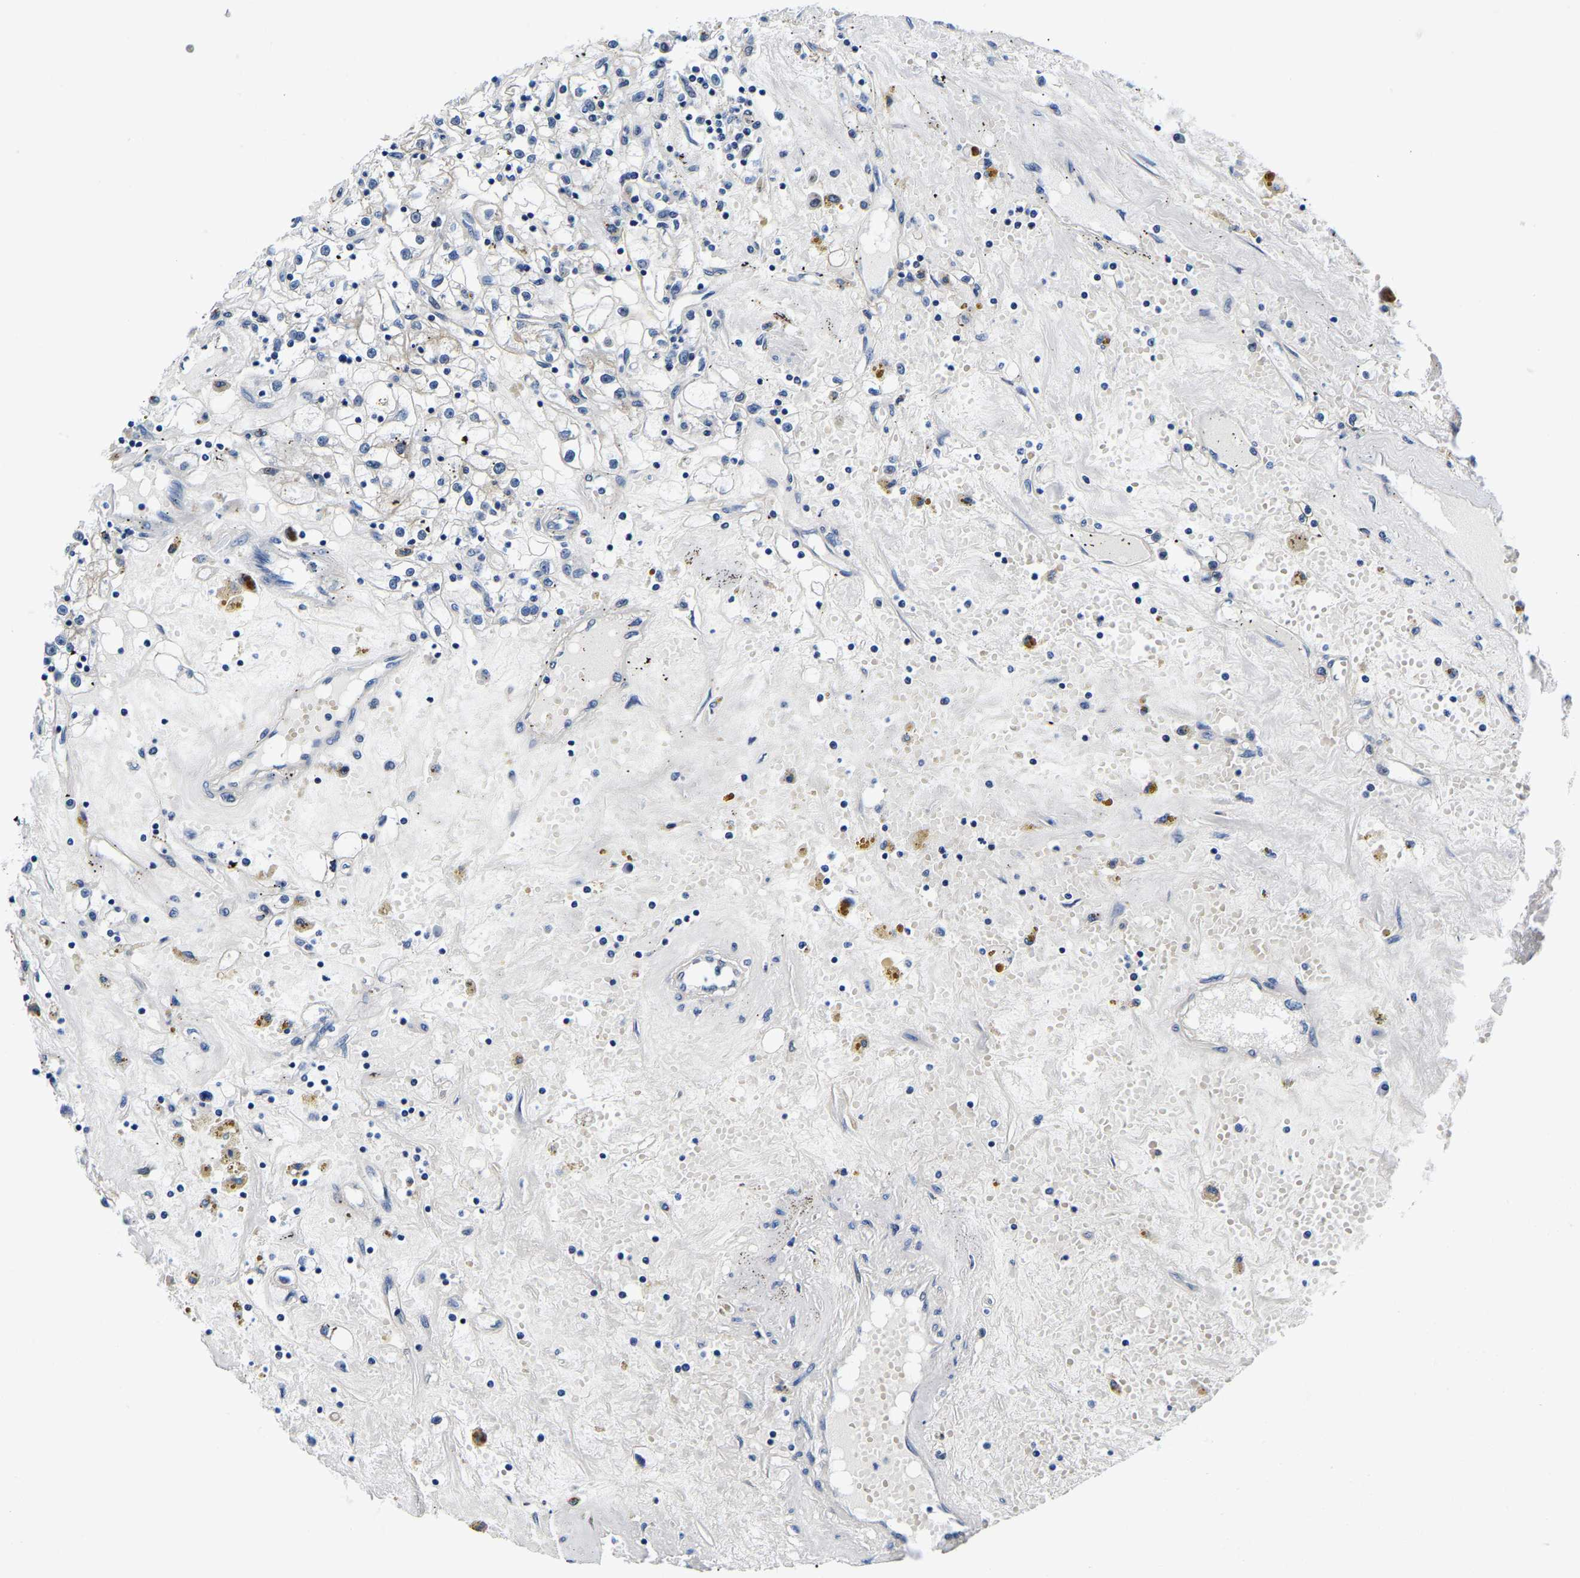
{"staining": {"intensity": "negative", "quantity": "none", "location": "none"}, "tissue": "renal cancer", "cell_type": "Tumor cells", "image_type": "cancer", "snomed": [{"axis": "morphology", "description": "Adenocarcinoma, NOS"}, {"axis": "topography", "description": "Kidney"}], "caption": "Adenocarcinoma (renal) was stained to show a protein in brown. There is no significant positivity in tumor cells.", "gene": "ACO1", "patient": {"sex": "male", "age": 56}}